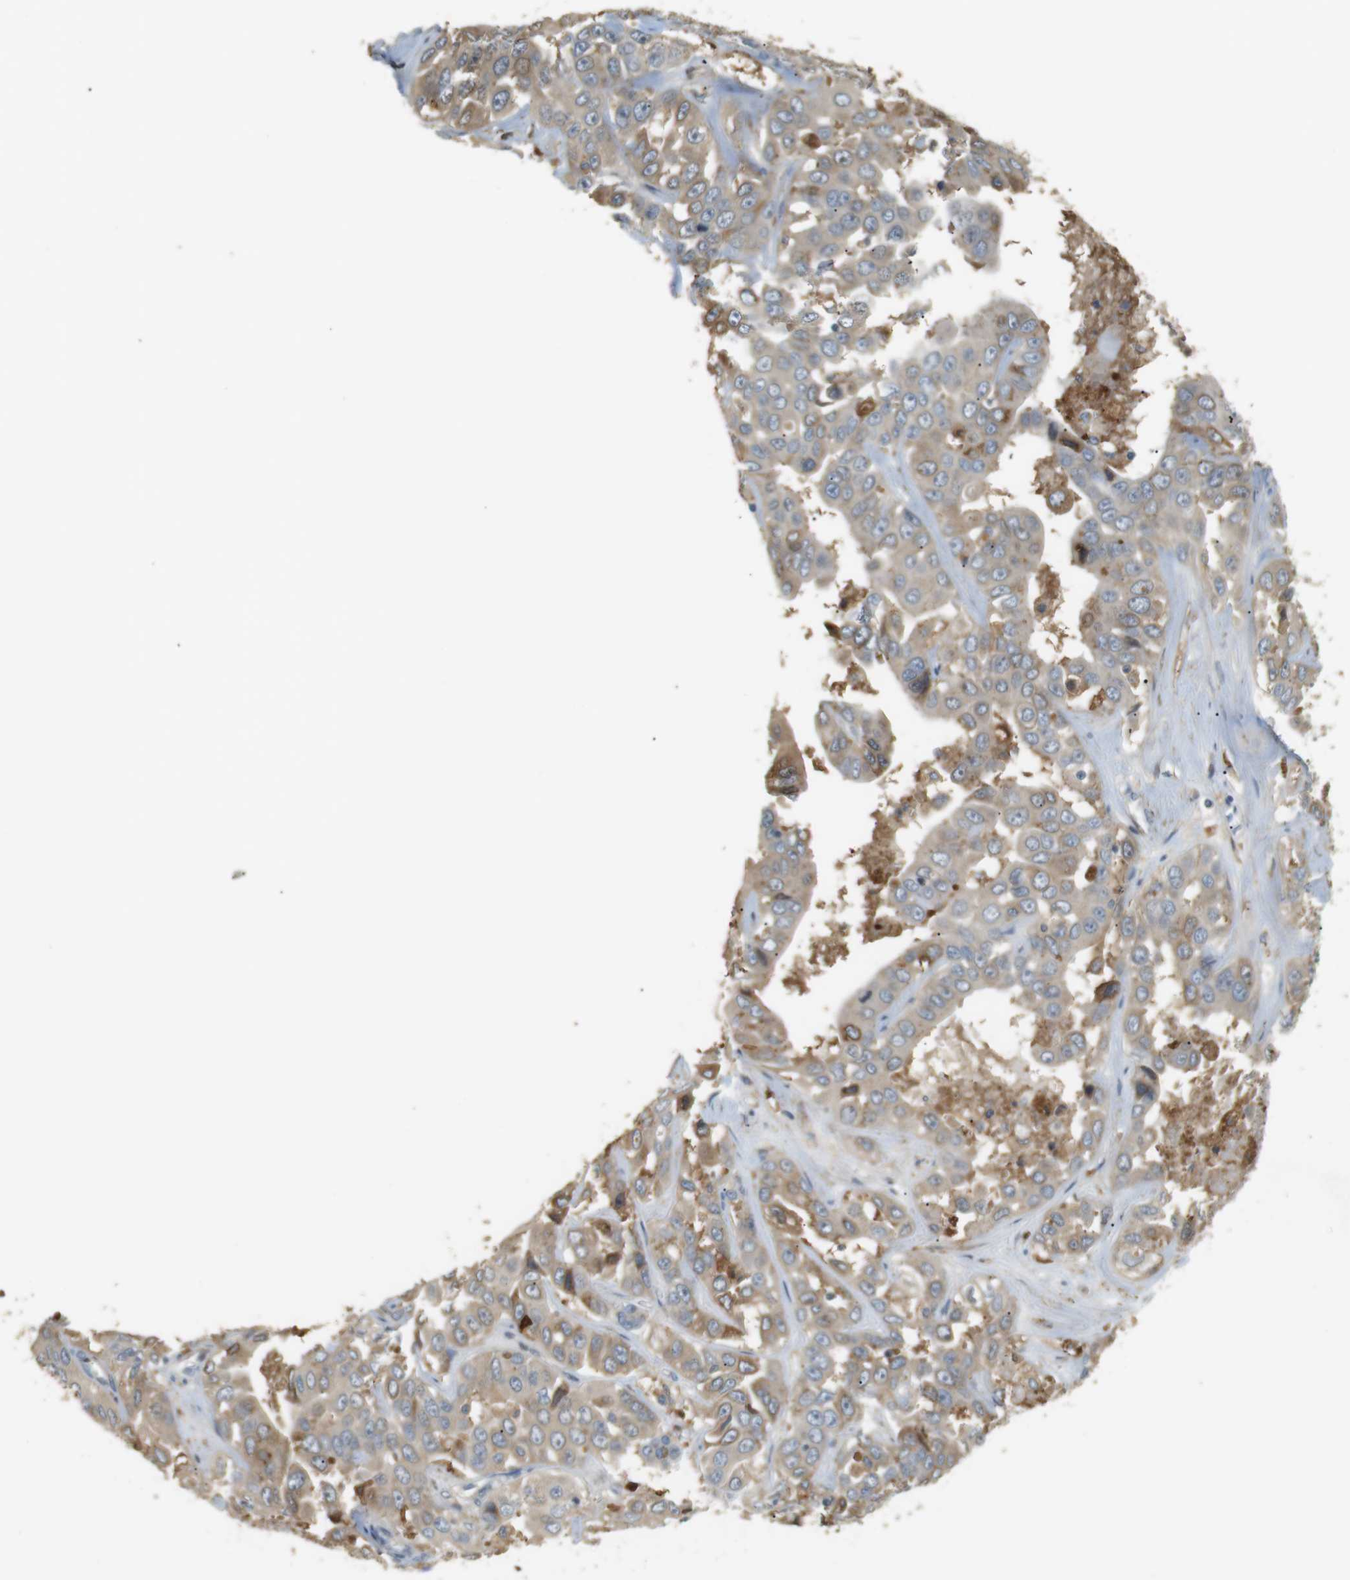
{"staining": {"intensity": "moderate", "quantity": ">75%", "location": "cytoplasmic/membranous"}, "tissue": "liver cancer", "cell_type": "Tumor cells", "image_type": "cancer", "snomed": [{"axis": "morphology", "description": "Cholangiocarcinoma"}, {"axis": "topography", "description": "Liver"}], "caption": "Protein expression by immunohistochemistry shows moderate cytoplasmic/membranous staining in approximately >75% of tumor cells in liver cholangiocarcinoma.", "gene": "P2RY1", "patient": {"sex": "female", "age": 52}}